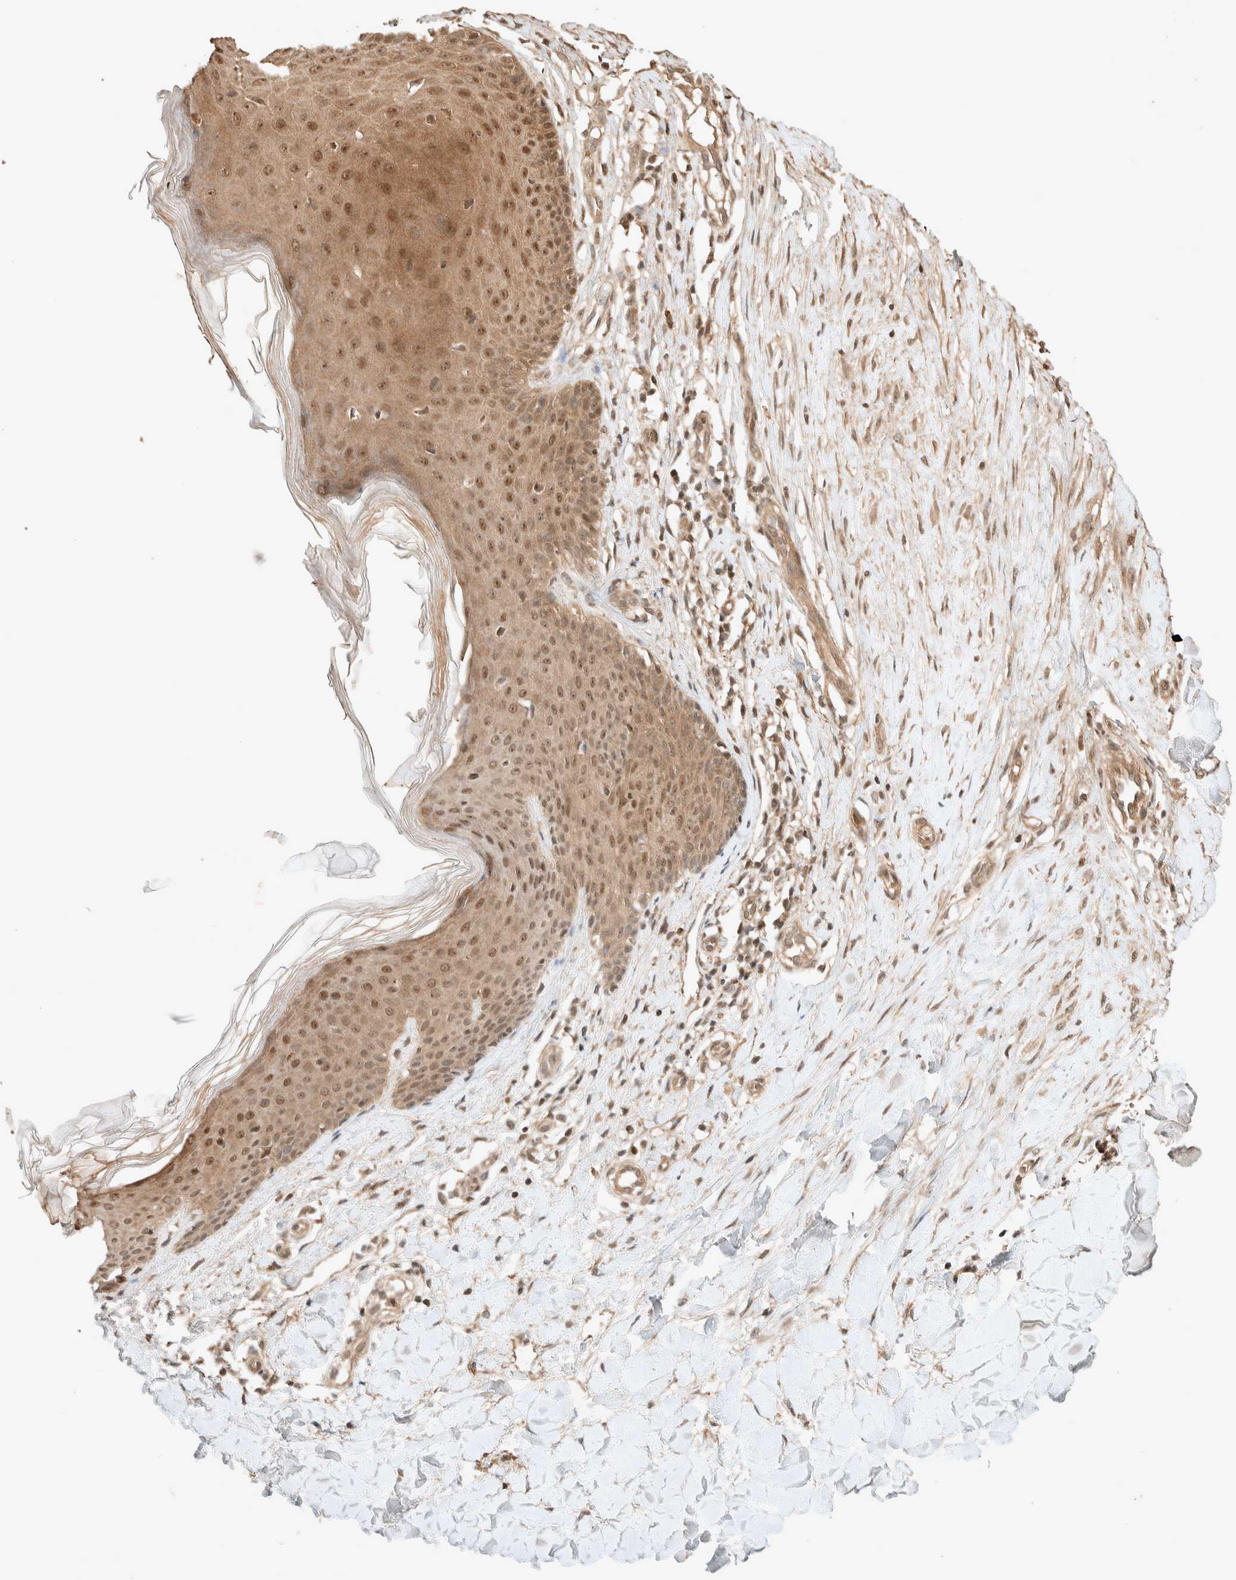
{"staining": {"intensity": "moderate", "quantity": ">75%", "location": "cytoplasmic/membranous,nuclear"}, "tissue": "skin", "cell_type": "Fibroblasts", "image_type": "normal", "snomed": [{"axis": "morphology", "description": "Normal tissue, NOS"}, {"axis": "topography", "description": "Skin"}], "caption": "This is a histology image of IHC staining of benign skin, which shows moderate positivity in the cytoplasmic/membranous,nuclear of fibroblasts.", "gene": "THRA", "patient": {"sex": "male", "age": 41}}